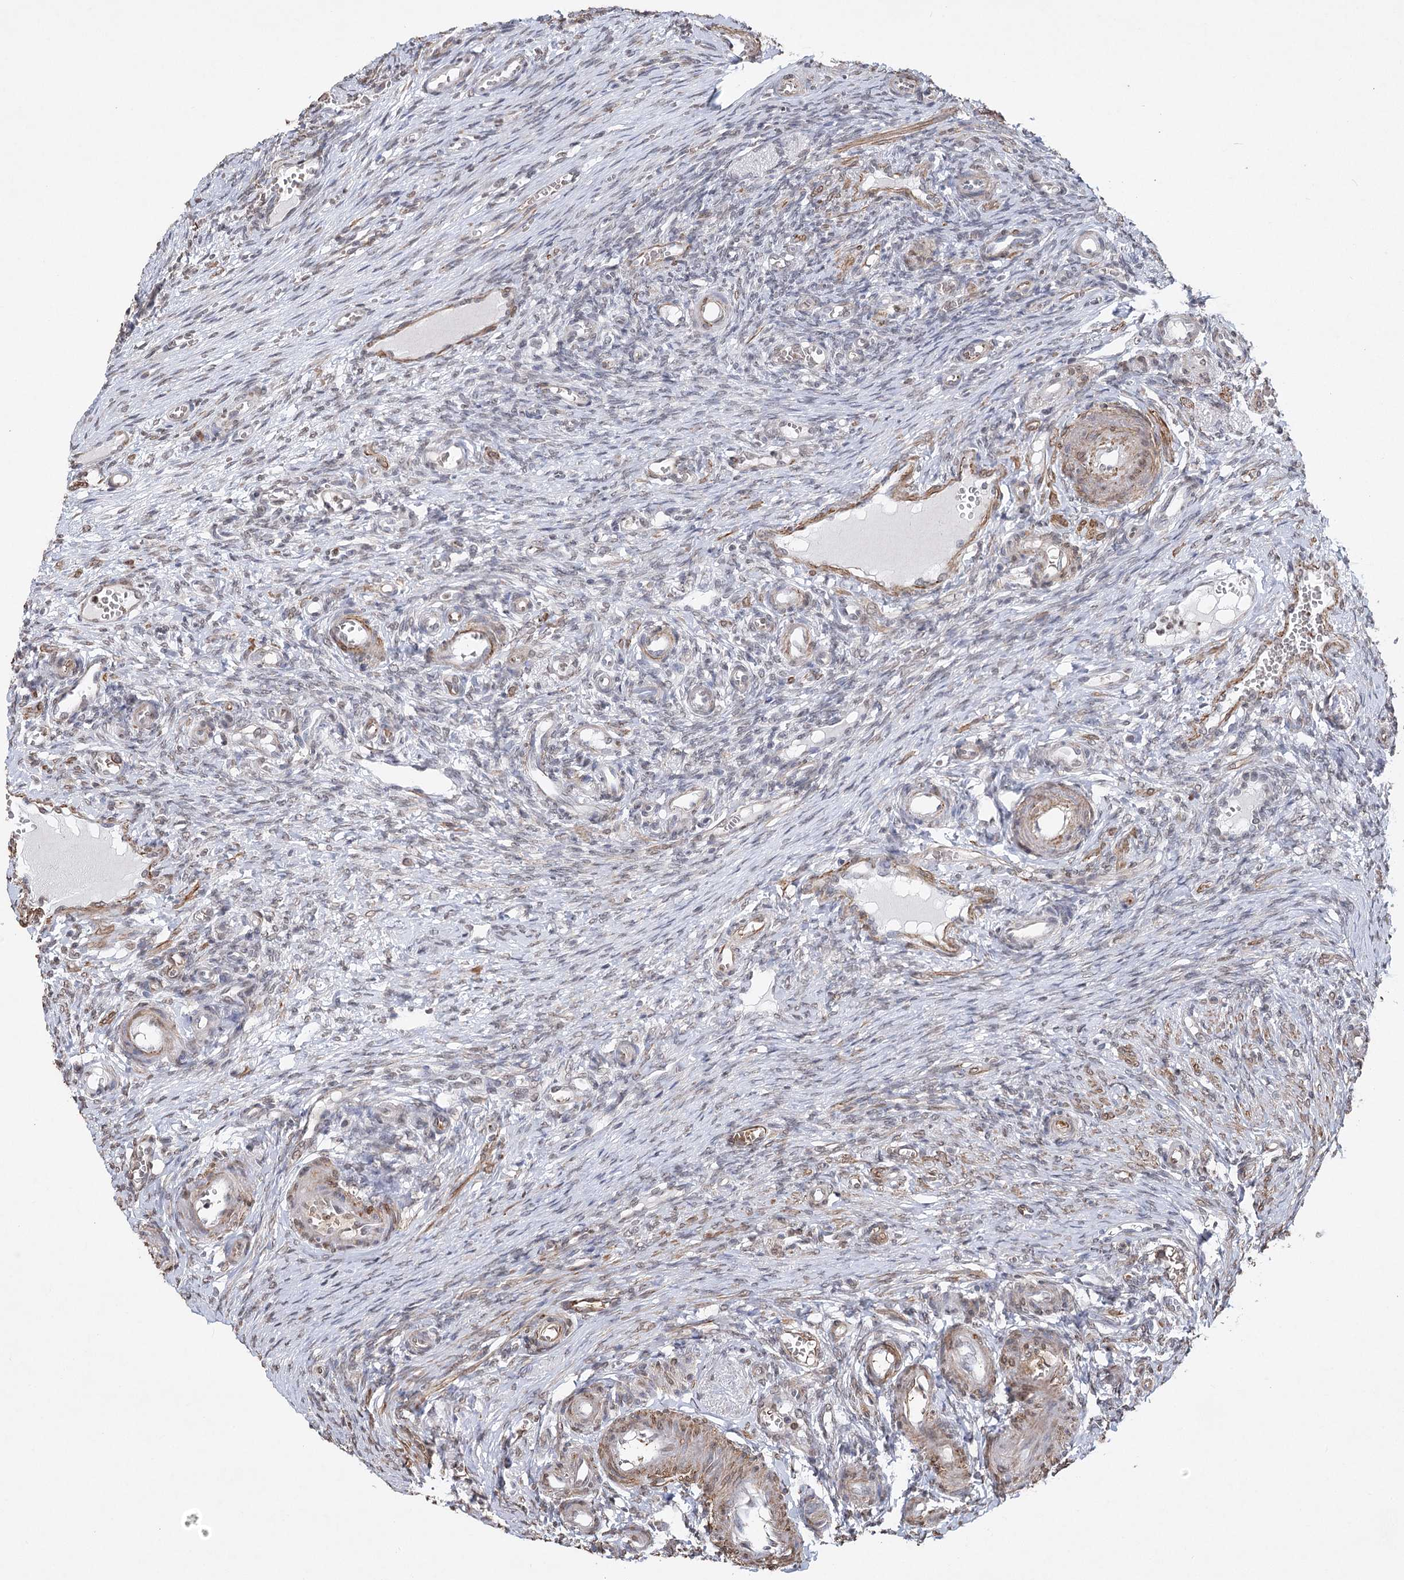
{"staining": {"intensity": "negative", "quantity": "none", "location": "none"}, "tissue": "ovary", "cell_type": "Ovarian stroma cells", "image_type": "normal", "snomed": [{"axis": "morphology", "description": "Adenocarcinoma, NOS"}, {"axis": "topography", "description": "Endometrium"}], "caption": "Image shows no significant protein staining in ovarian stroma cells of normal ovary.", "gene": "ENSG00000275740", "patient": {"sex": "female", "age": 32}}